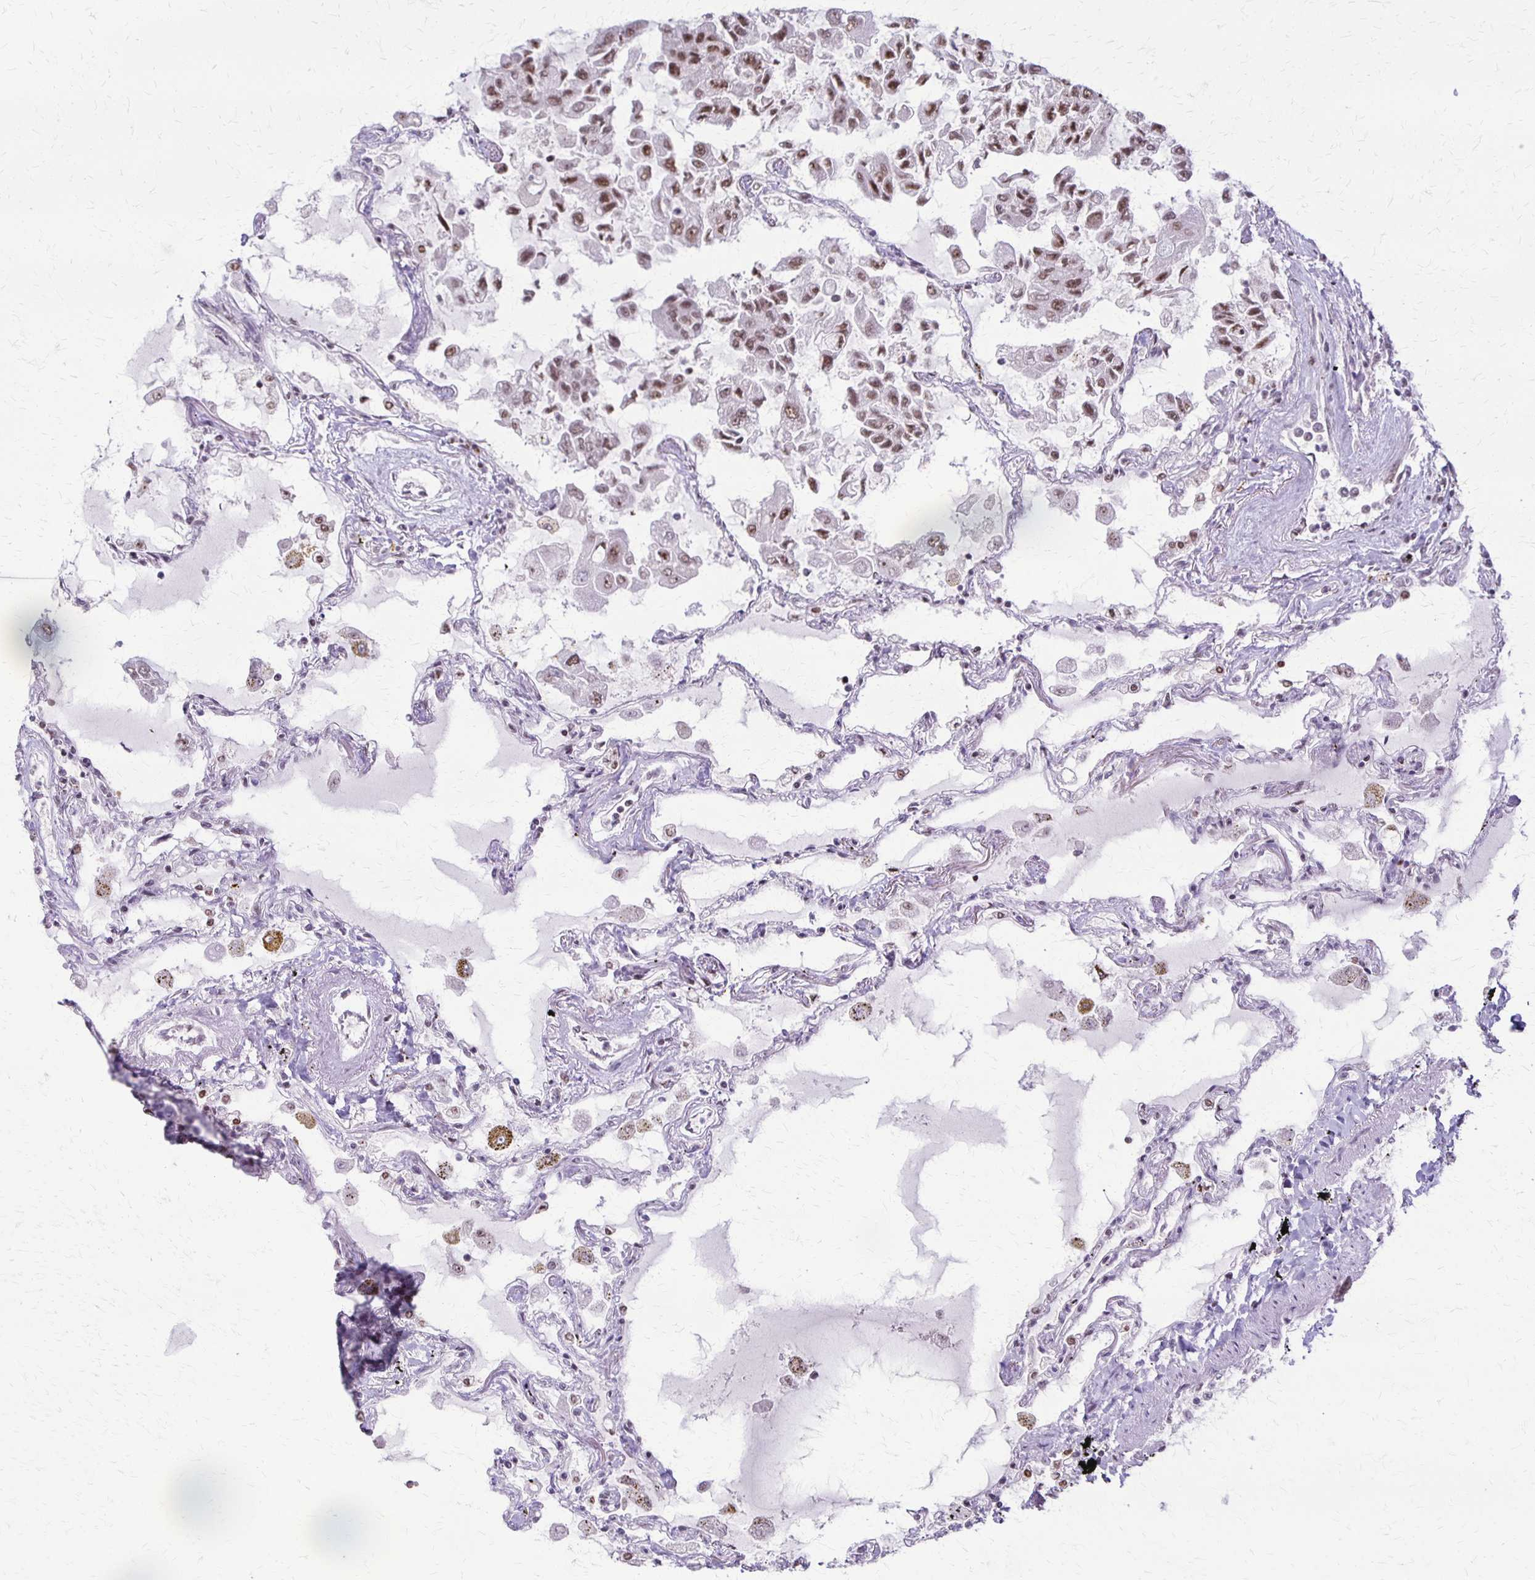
{"staining": {"intensity": "strong", "quantity": "25%-75%", "location": "nuclear"}, "tissue": "lung", "cell_type": "Alveolar cells", "image_type": "normal", "snomed": [{"axis": "morphology", "description": "Normal tissue, NOS"}, {"axis": "morphology", "description": "Adenocarcinoma, NOS"}, {"axis": "topography", "description": "Cartilage tissue"}, {"axis": "topography", "description": "Lung"}], "caption": "Protein expression analysis of normal lung displays strong nuclear expression in approximately 25%-75% of alveolar cells. (Brightfield microscopy of DAB IHC at high magnification).", "gene": "XRCC6", "patient": {"sex": "female", "age": 67}}